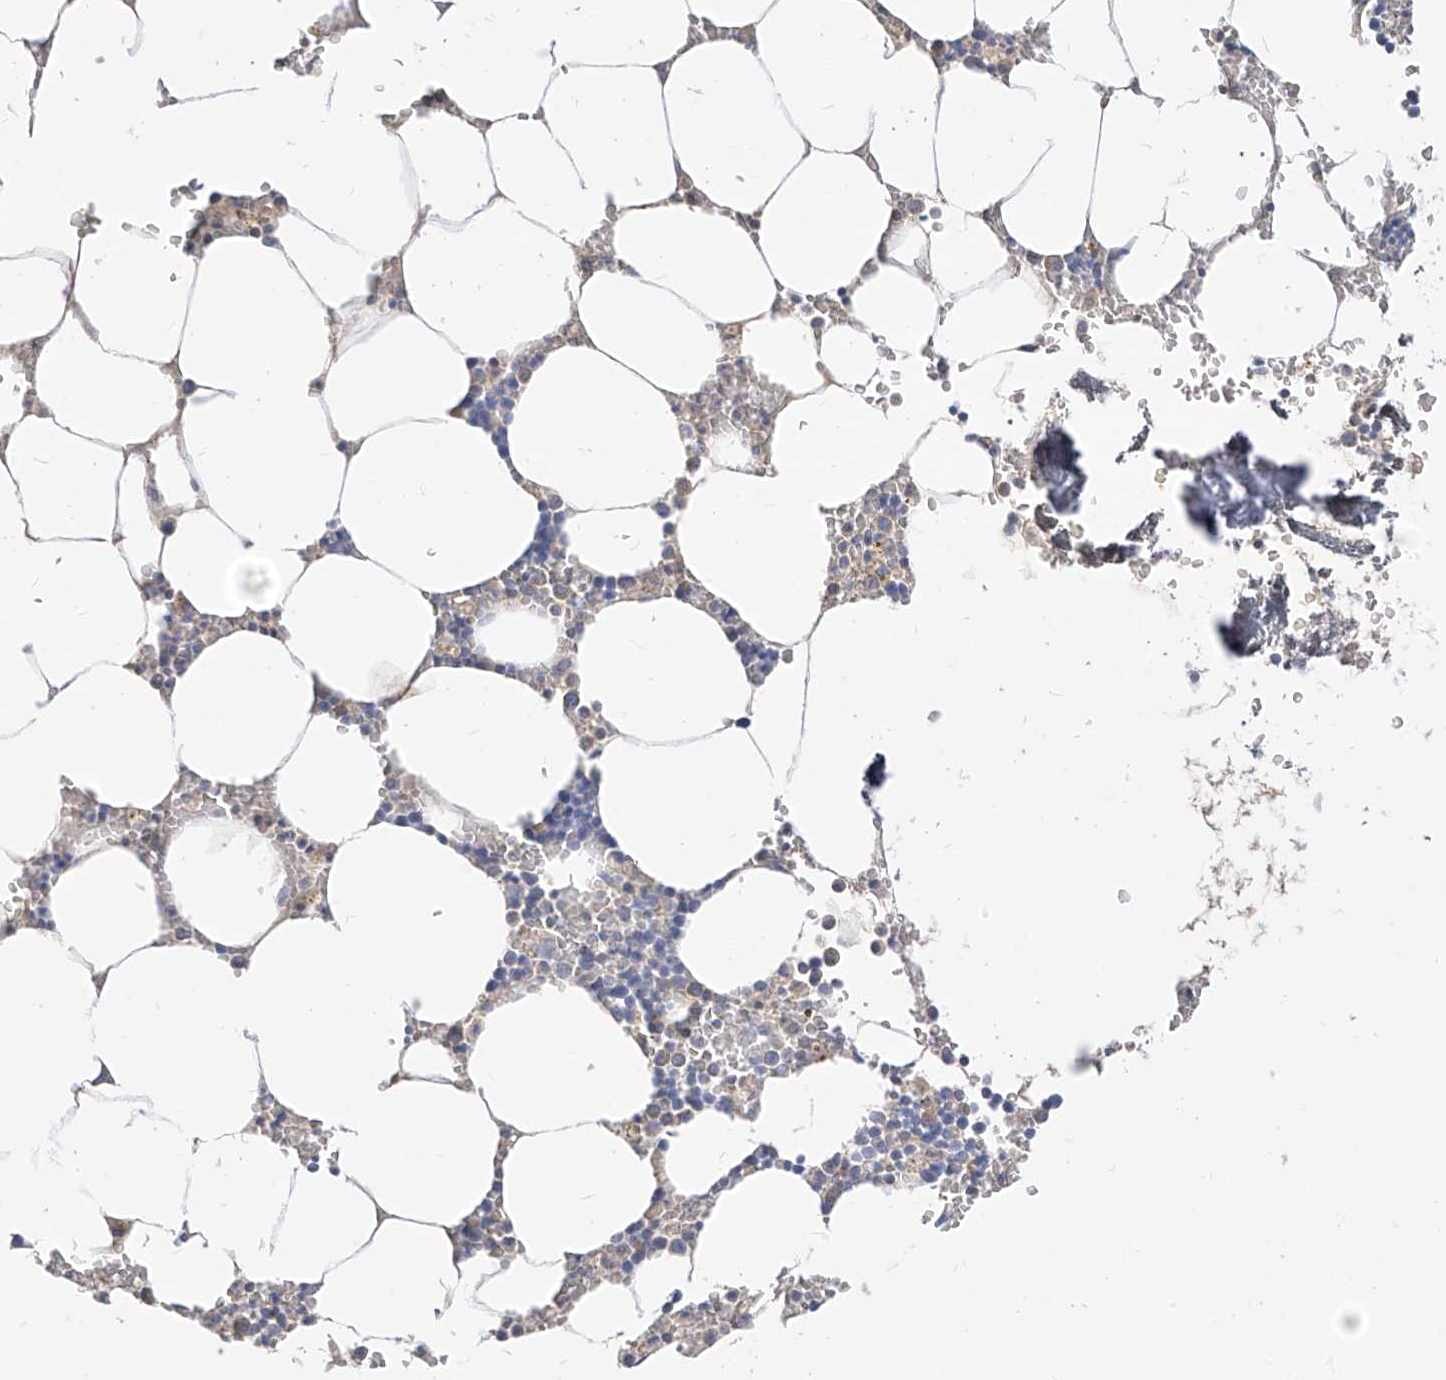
{"staining": {"intensity": "weak", "quantity": "25%-75%", "location": "cytoplasmic/membranous"}, "tissue": "bone marrow", "cell_type": "Hematopoietic cells", "image_type": "normal", "snomed": [{"axis": "morphology", "description": "Normal tissue, NOS"}, {"axis": "topography", "description": "Bone marrow"}], "caption": "Immunohistochemistry (IHC) of normal bone marrow displays low levels of weak cytoplasmic/membranous staining in about 25%-75% of hematopoietic cells.", "gene": "RASA2", "patient": {"sex": "male", "age": 70}}